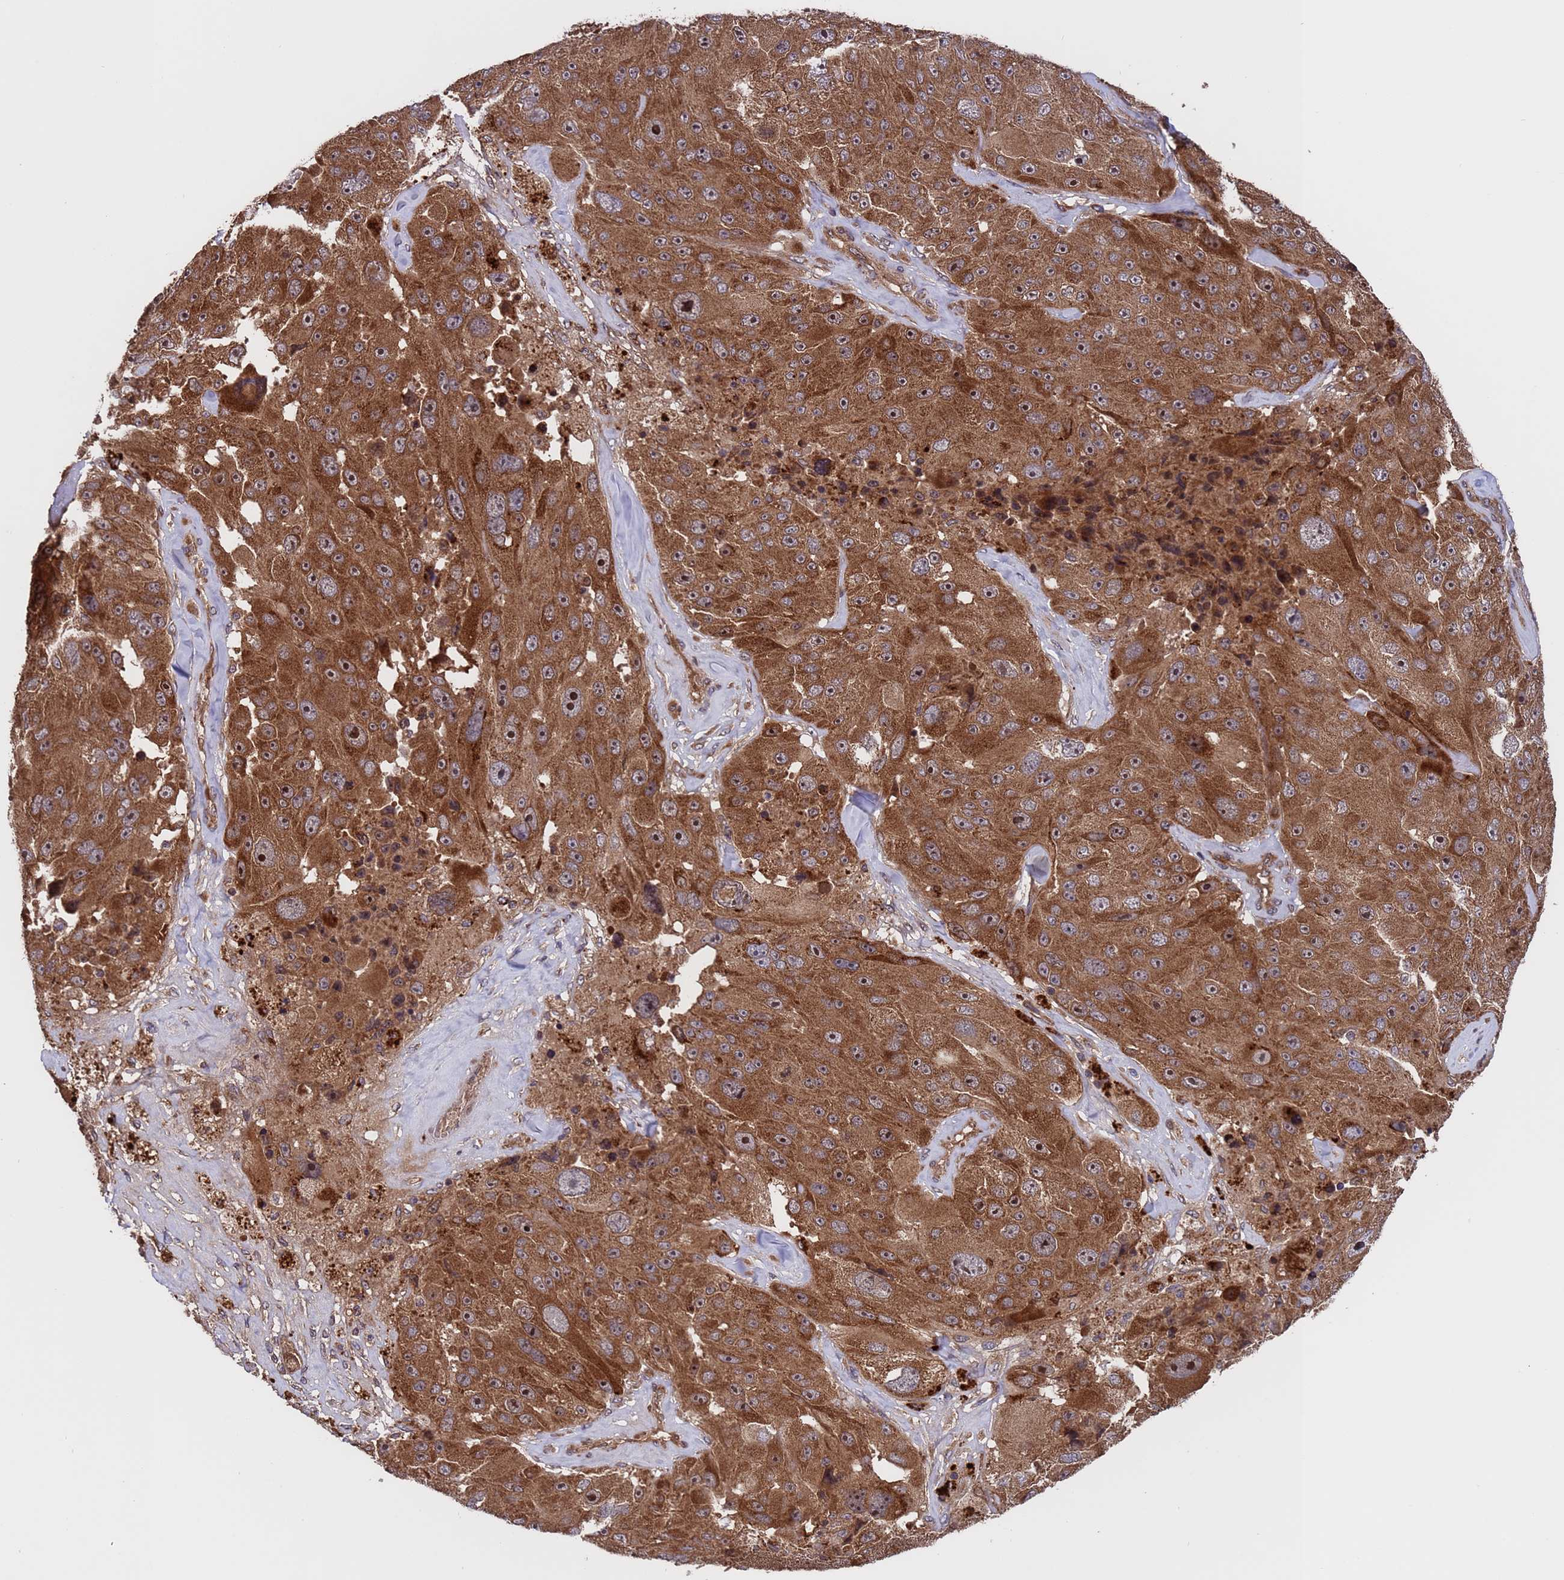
{"staining": {"intensity": "strong", "quantity": ">75%", "location": "cytoplasmic/membranous,nuclear"}, "tissue": "melanoma", "cell_type": "Tumor cells", "image_type": "cancer", "snomed": [{"axis": "morphology", "description": "Malignant melanoma, Metastatic site"}, {"axis": "topography", "description": "Lymph node"}], "caption": "Protein expression analysis of human melanoma reveals strong cytoplasmic/membranous and nuclear positivity in about >75% of tumor cells.", "gene": "TSR3", "patient": {"sex": "male", "age": 62}}